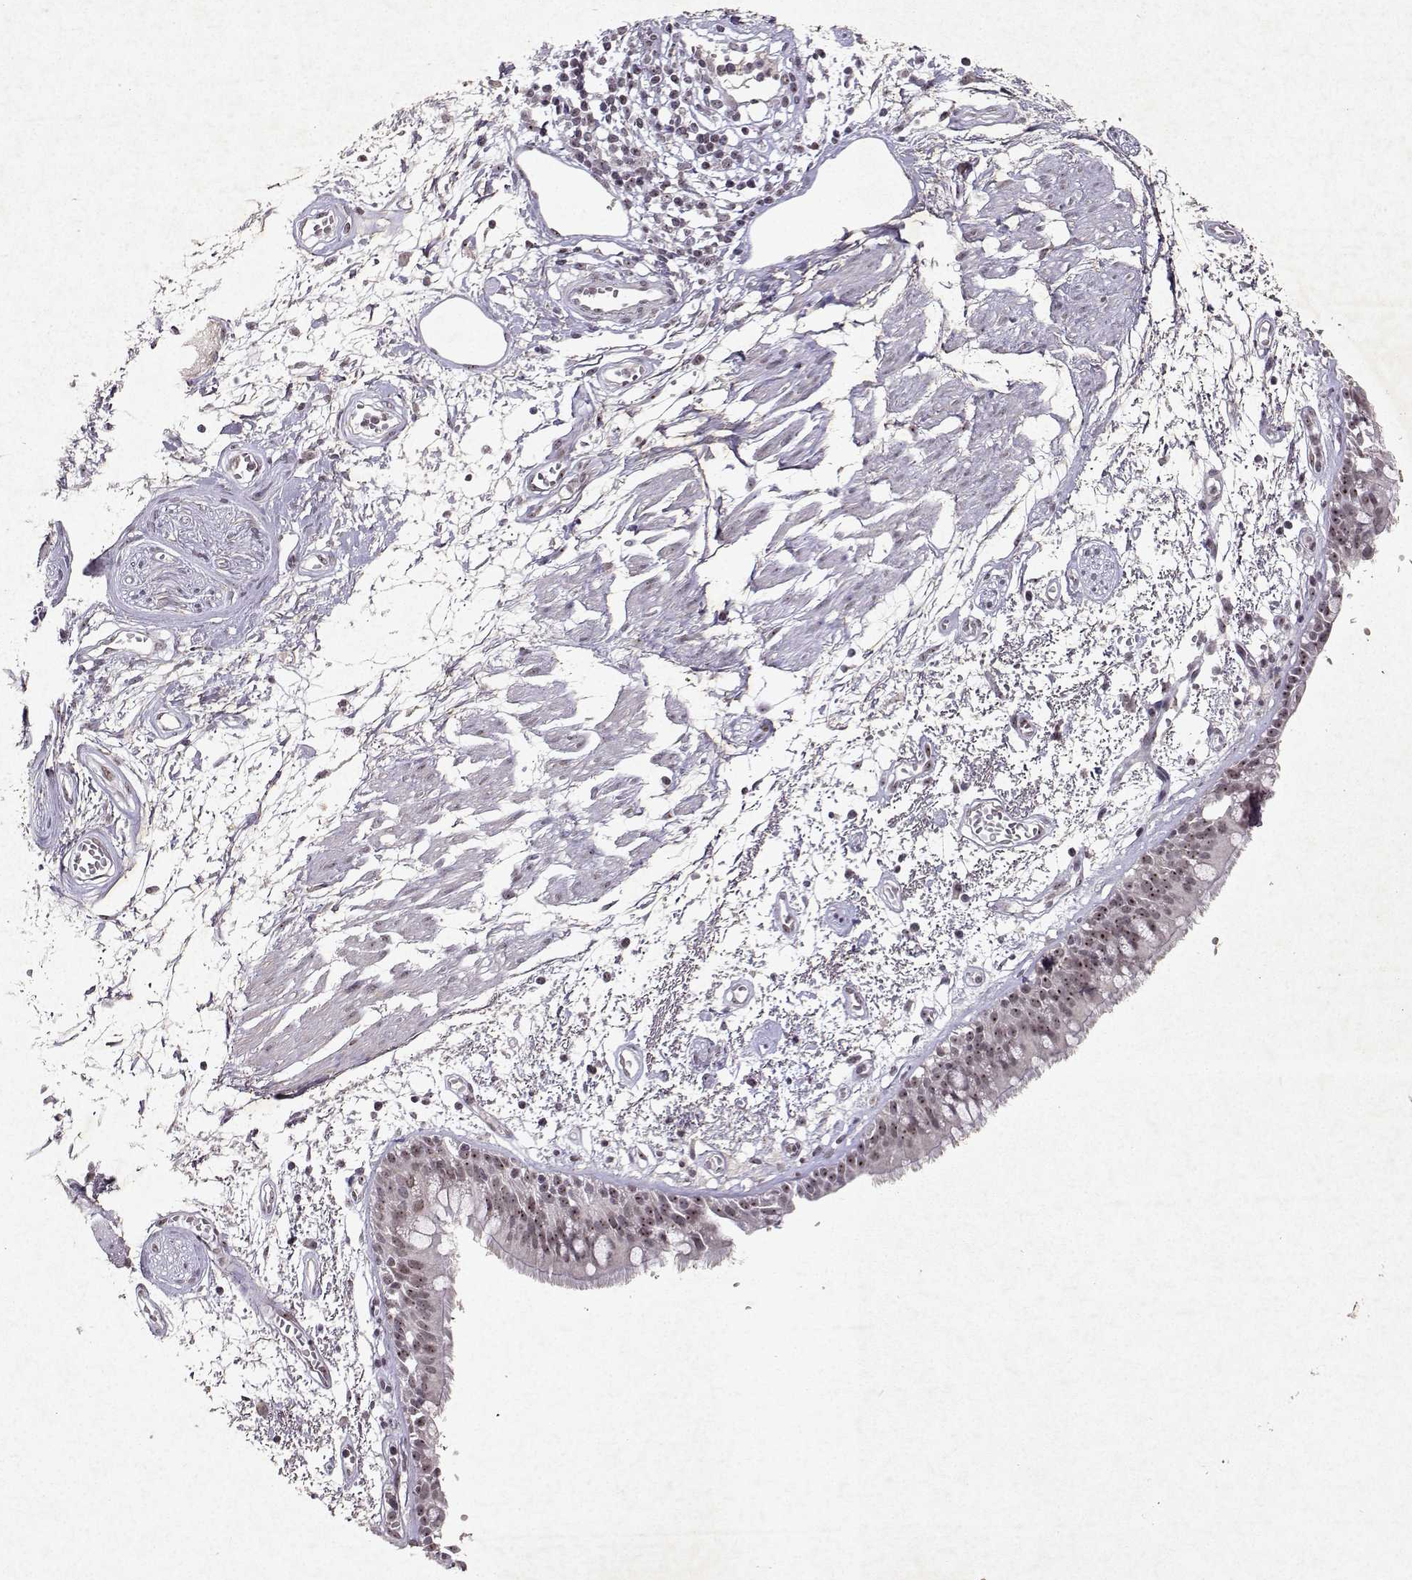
{"staining": {"intensity": "weak", "quantity": ">75%", "location": "nuclear"}, "tissue": "bronchus", "cell_type": "Respiratory epithelial cells", "image_type": "normal", "snomed": [{"axis": "morphology", "description": "Normal tissue, NOS"}, {"axis": "morphology", "description": "Squamous cell carcinoma, NOS"}, {"axis": "topography", "description": "Cartilage tissue"}, {"axis": "topography", "description": "Bronchus"}, {"axis": "topography", "description": "Lung"}], "caption": "Weak nuclear staining for a protein is present in about >75% of respiratory epithelial cells of benign bronchus using immunohistochemistry.", "gene": "DDX56", "patient": {"sex": "male", "age": 66}}